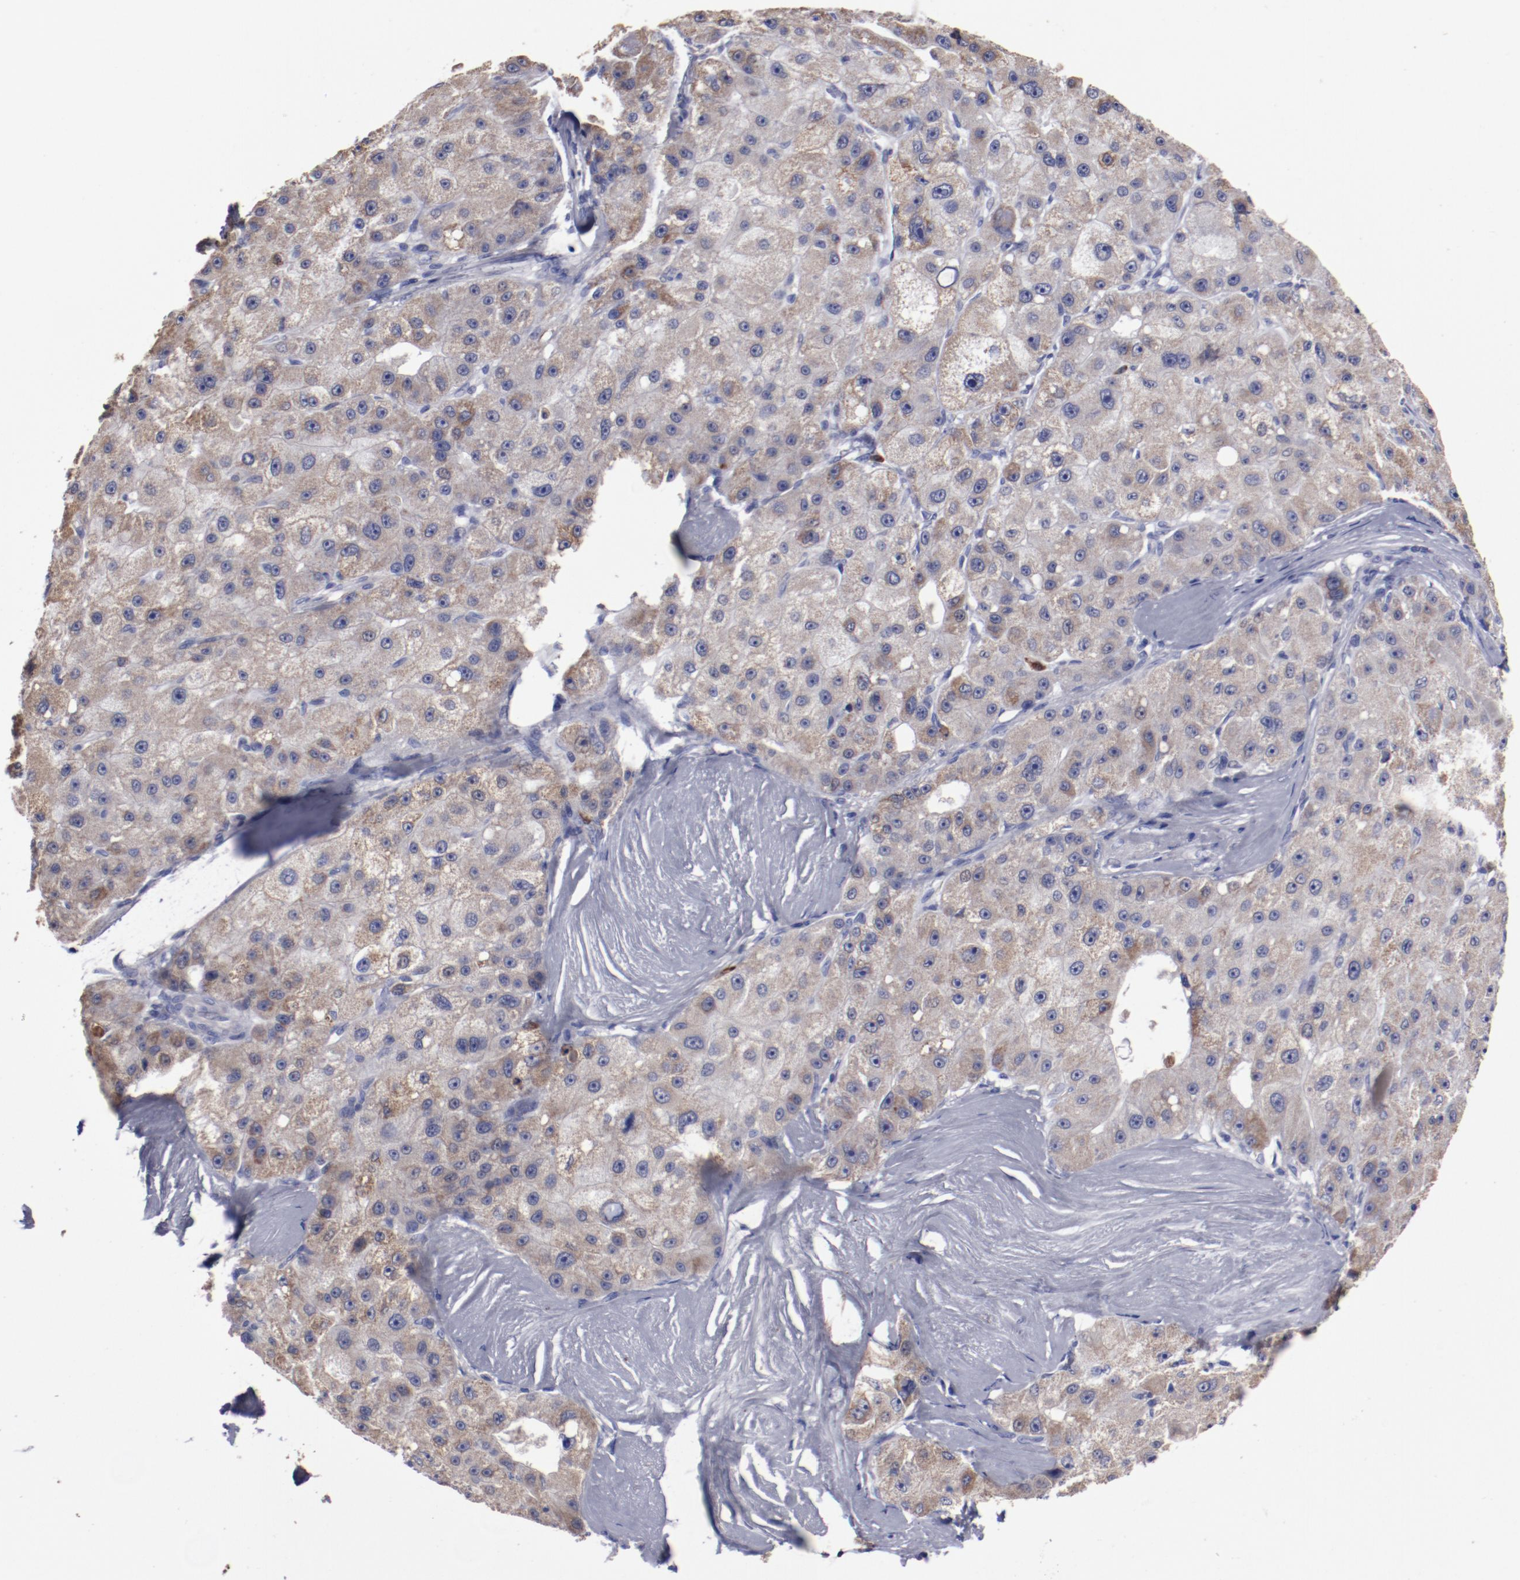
{"staining": {"intensity": "weak", "quantity": ">75%", "location": "cytoplasmic/membranous"}, "tissue": "liver cancer", "cell_type": "Tumor cells", "image_type": "cancer", "snomed": [{"axis": "morphology", "description": "Carcinoma, Hepatocellular, NOS"}, {"axis": "topography", "description": "Liver"}], "caption": "This is a micrograph of IHC staining of liver cancer, which shows weak expression in the cytoplasmic/membranous of tumor cells.", "gene": "FGR", "patient": {"sex": "male", "age": 80}}